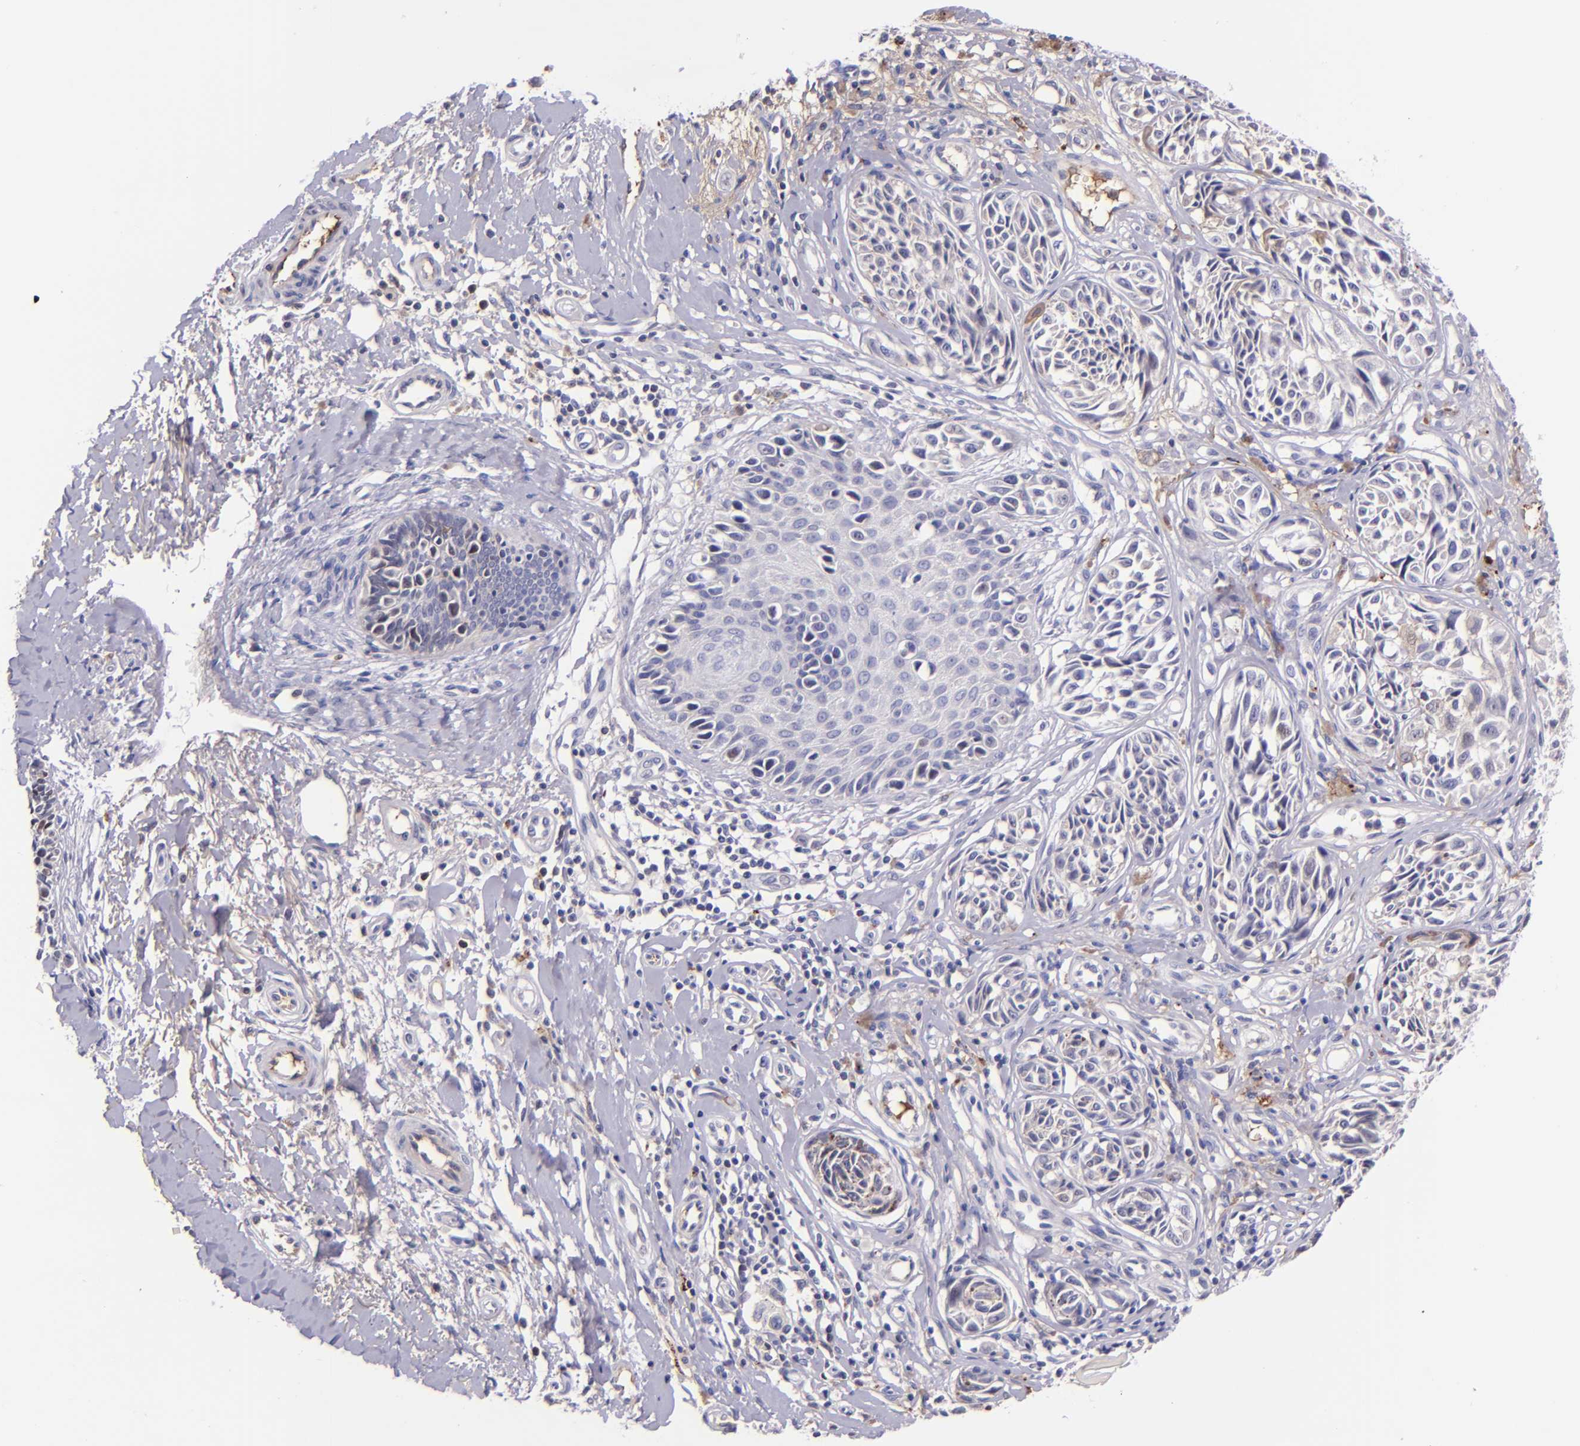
{"staining": {"intensity": "negative", "quantity": "none", "location": "none"}, "tissue": "melanoma", "cell_type": "Tumor cells", "image_type": "cancer", "snomed": [{"axis": "morphology", "description": "Malignant melanoma, NOS"}, {"axis": "topography", "description": "Skin"}], "caption": "There is no significant positivity in tumor cells of malignant melanoma.", "gene": "KNG1", "patient": {"sex": "male", "age": 67}}